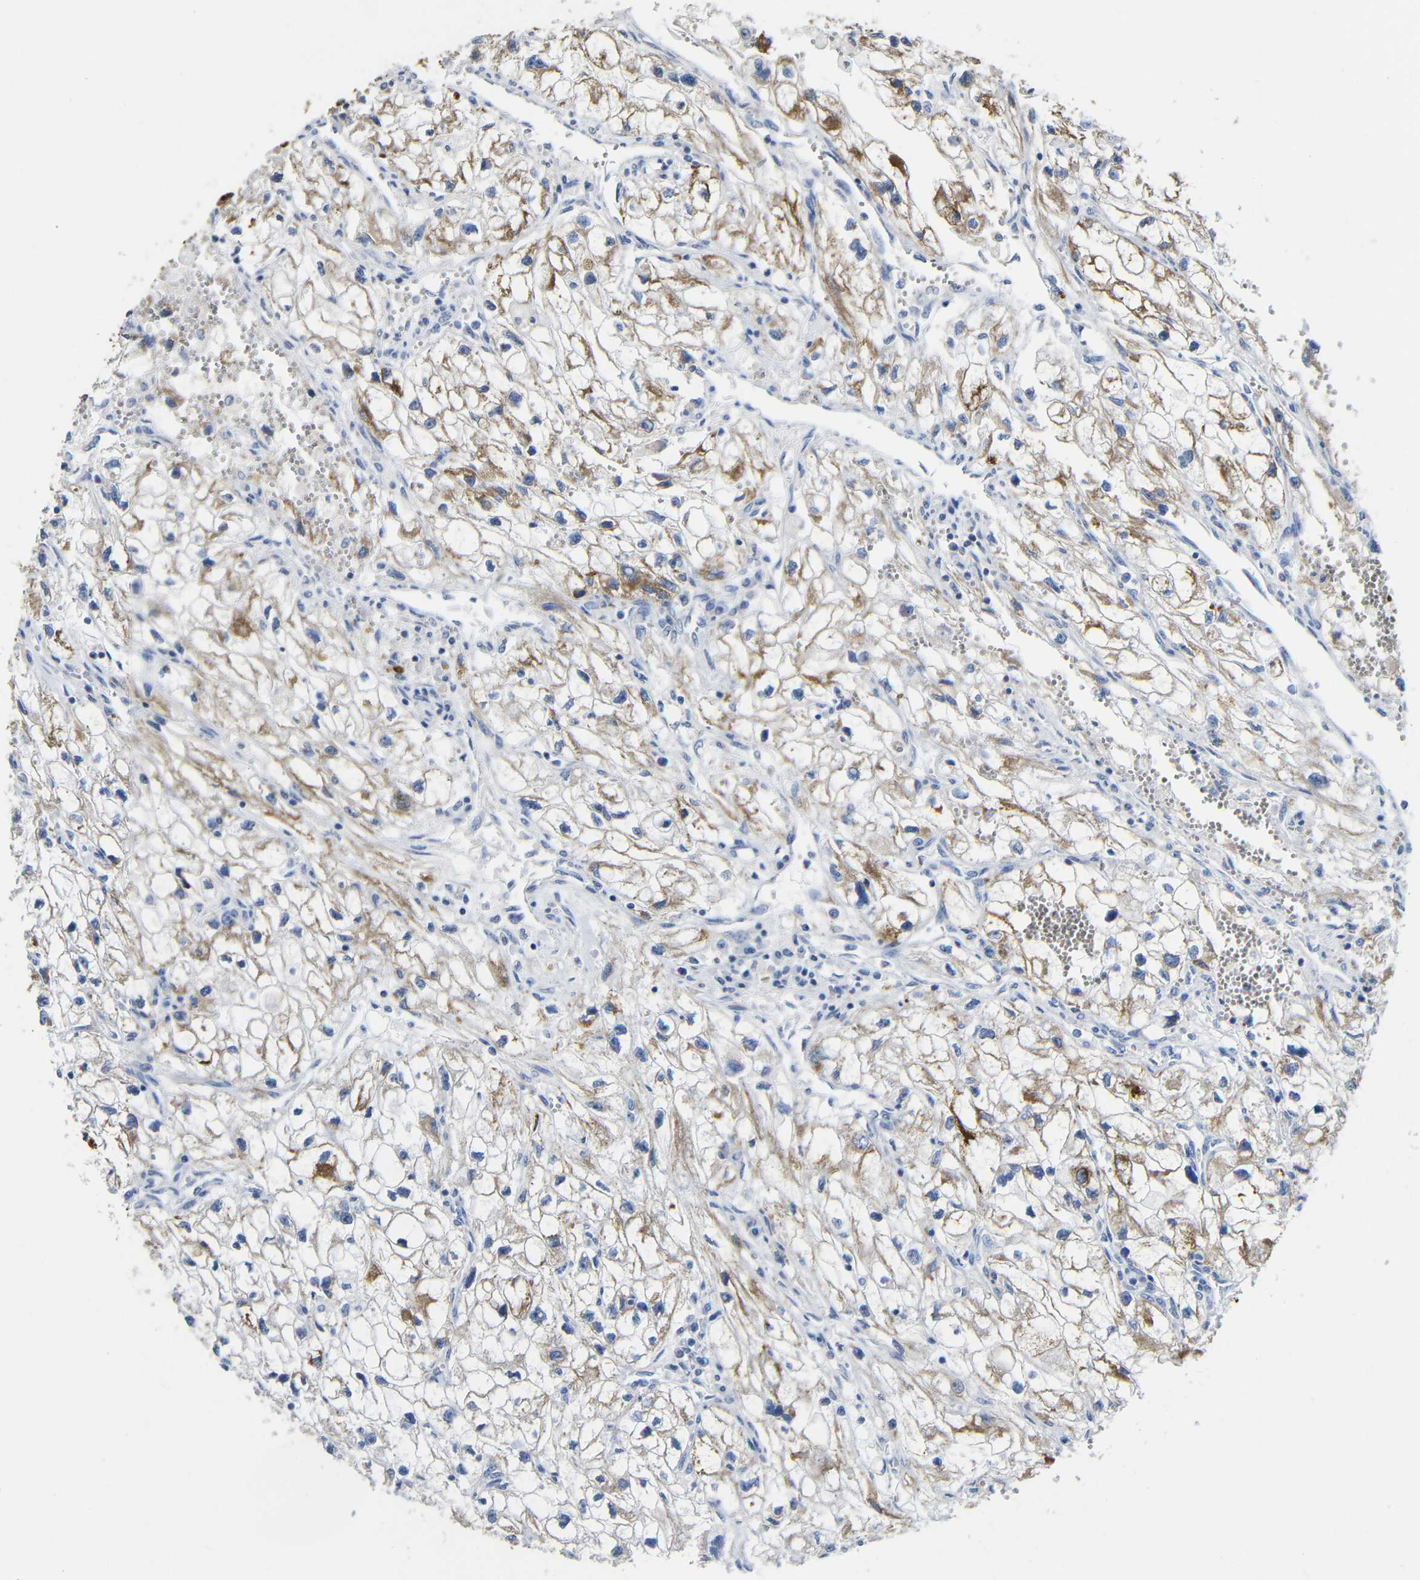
{"staining": {"intensity": "moderate", "quantity": "25%-75%", "location": "cytoplasmic/membranous"}, "tissue": "renal cancer", "cell_type": "Tumor cells", "image_type": "cancer", "snomed": [{"axis": "morphology", "description": "Adenocarcinoma, NOS"}, {"axis": "topography", "description": "Kidney"}], "caption": "A medium amount of moderate cytoplasmic/membranous staining is appreciated in approximately 25%-75% of tumor cells in renal adenocarcinoma tissue.", "gene": "MAOA", "patient": {"sex": "female", "age": 70}}